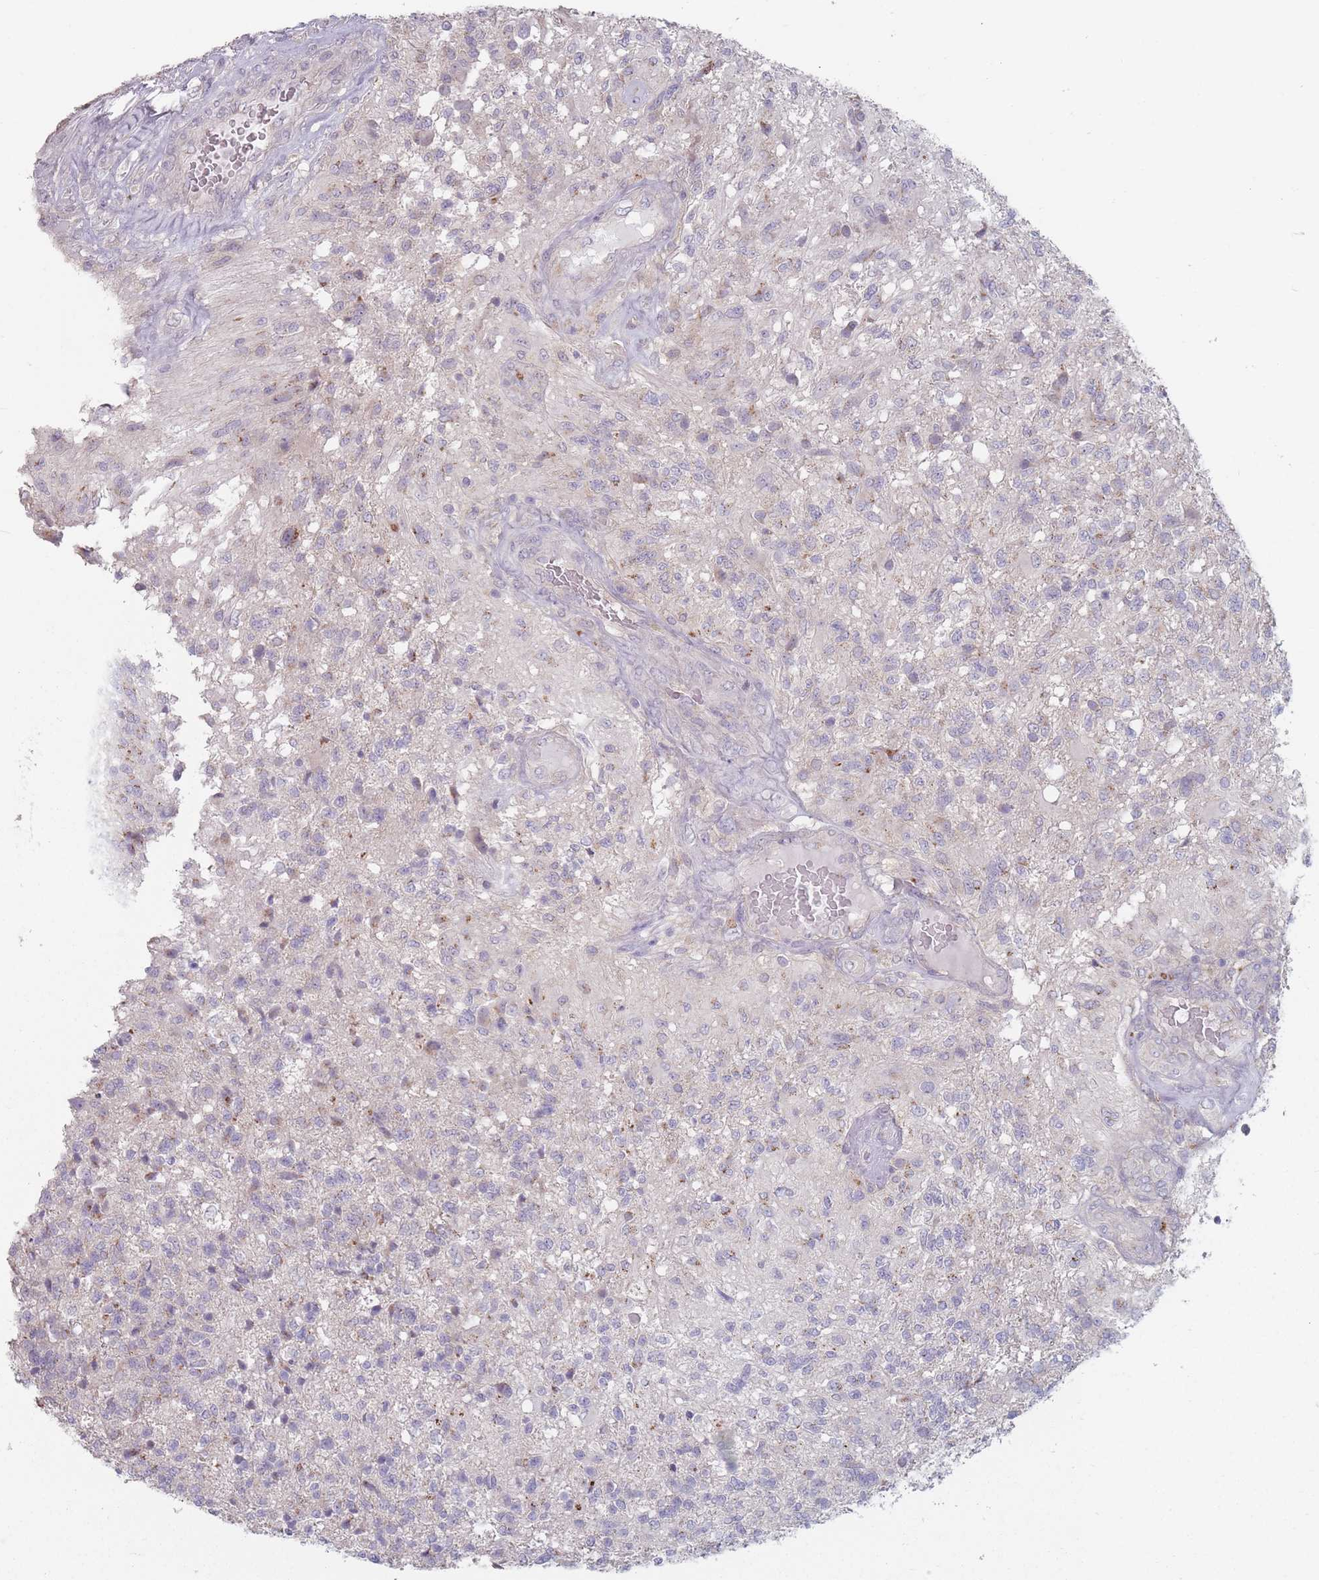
{"staining": {"intensity": "moderate", "quantity": "<25%", "location": "cytoplasmic/membranous"}, "tissue": "glioma", "cell_type": "Tumor cells", "image_type": "cancer", "snomed": [{"axis": "morphology", "description": "Glioma, malignant, High grade"}, {"axis": "topography", "description": "Brain"}], "caption": "This is an image of immunohistochemistry staining of glioma, which shows moderate staining in the cytoplasmic/membranous of tumor cells.", "gene": "AKAIN1", "patient": {"sex": "male", "age": 56}}